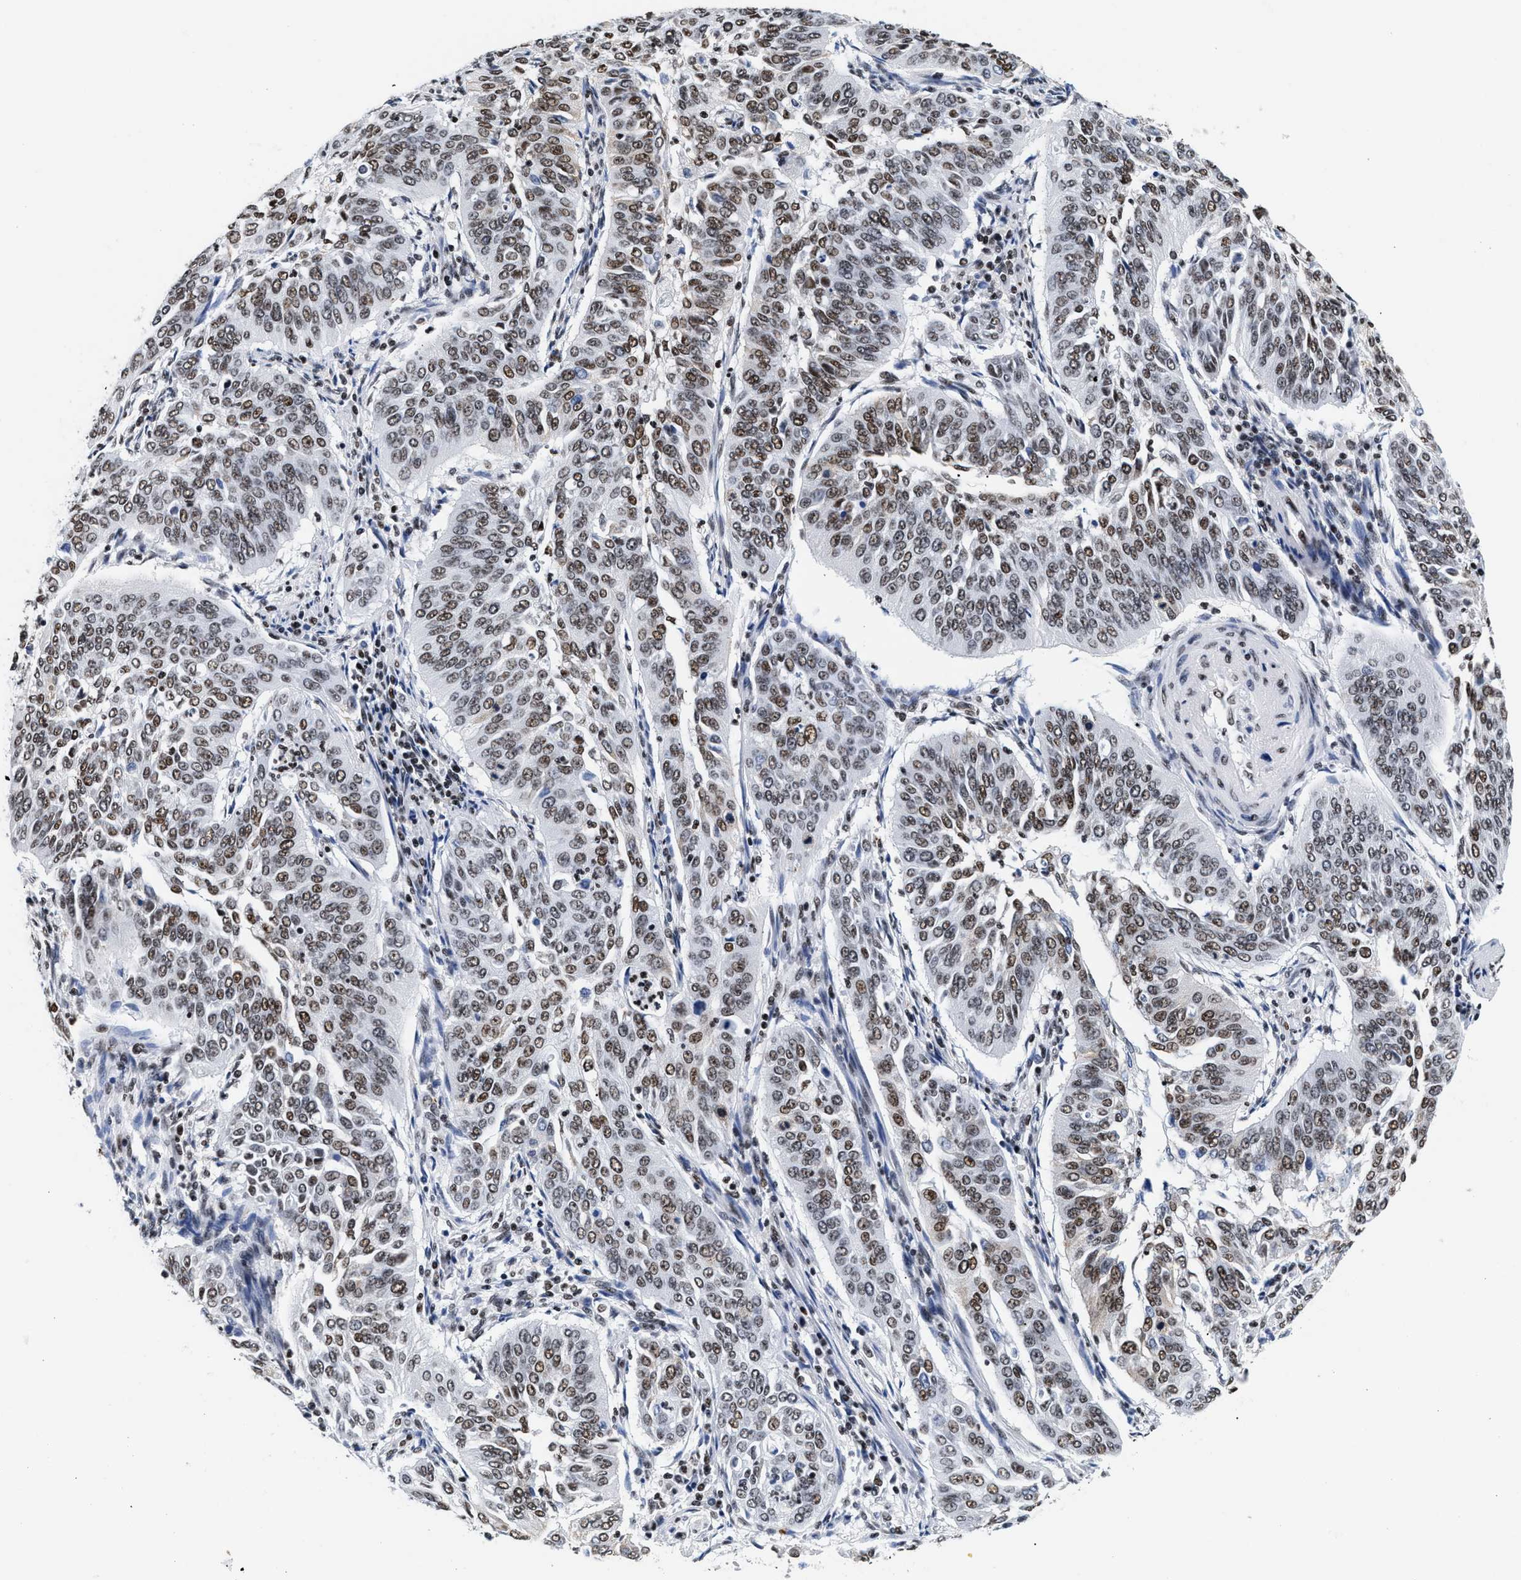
{"staining": {"intensity": "moderate", "quantity": ">75%", "location": "nuclear"}, "tissue": "cervical cancer", "cell_type": "Tumor cells", "image_type": "cancer", "snomed": [{"axis": "morphology", "description": "Normal tissue, NOS"}, {"axis": "morphology", "description": "Squamous cell carcinoma, NOS"}, {"axis": "topography", "description": "Cervix"}], "caption": "Cervical squamous cell carcinoma stained with a brown dye displays moderate nuclear positive positivity in approximately >75% of tumor cells.", "gene": "RAD21", "patient": {"sex": "female", "age": 39}}